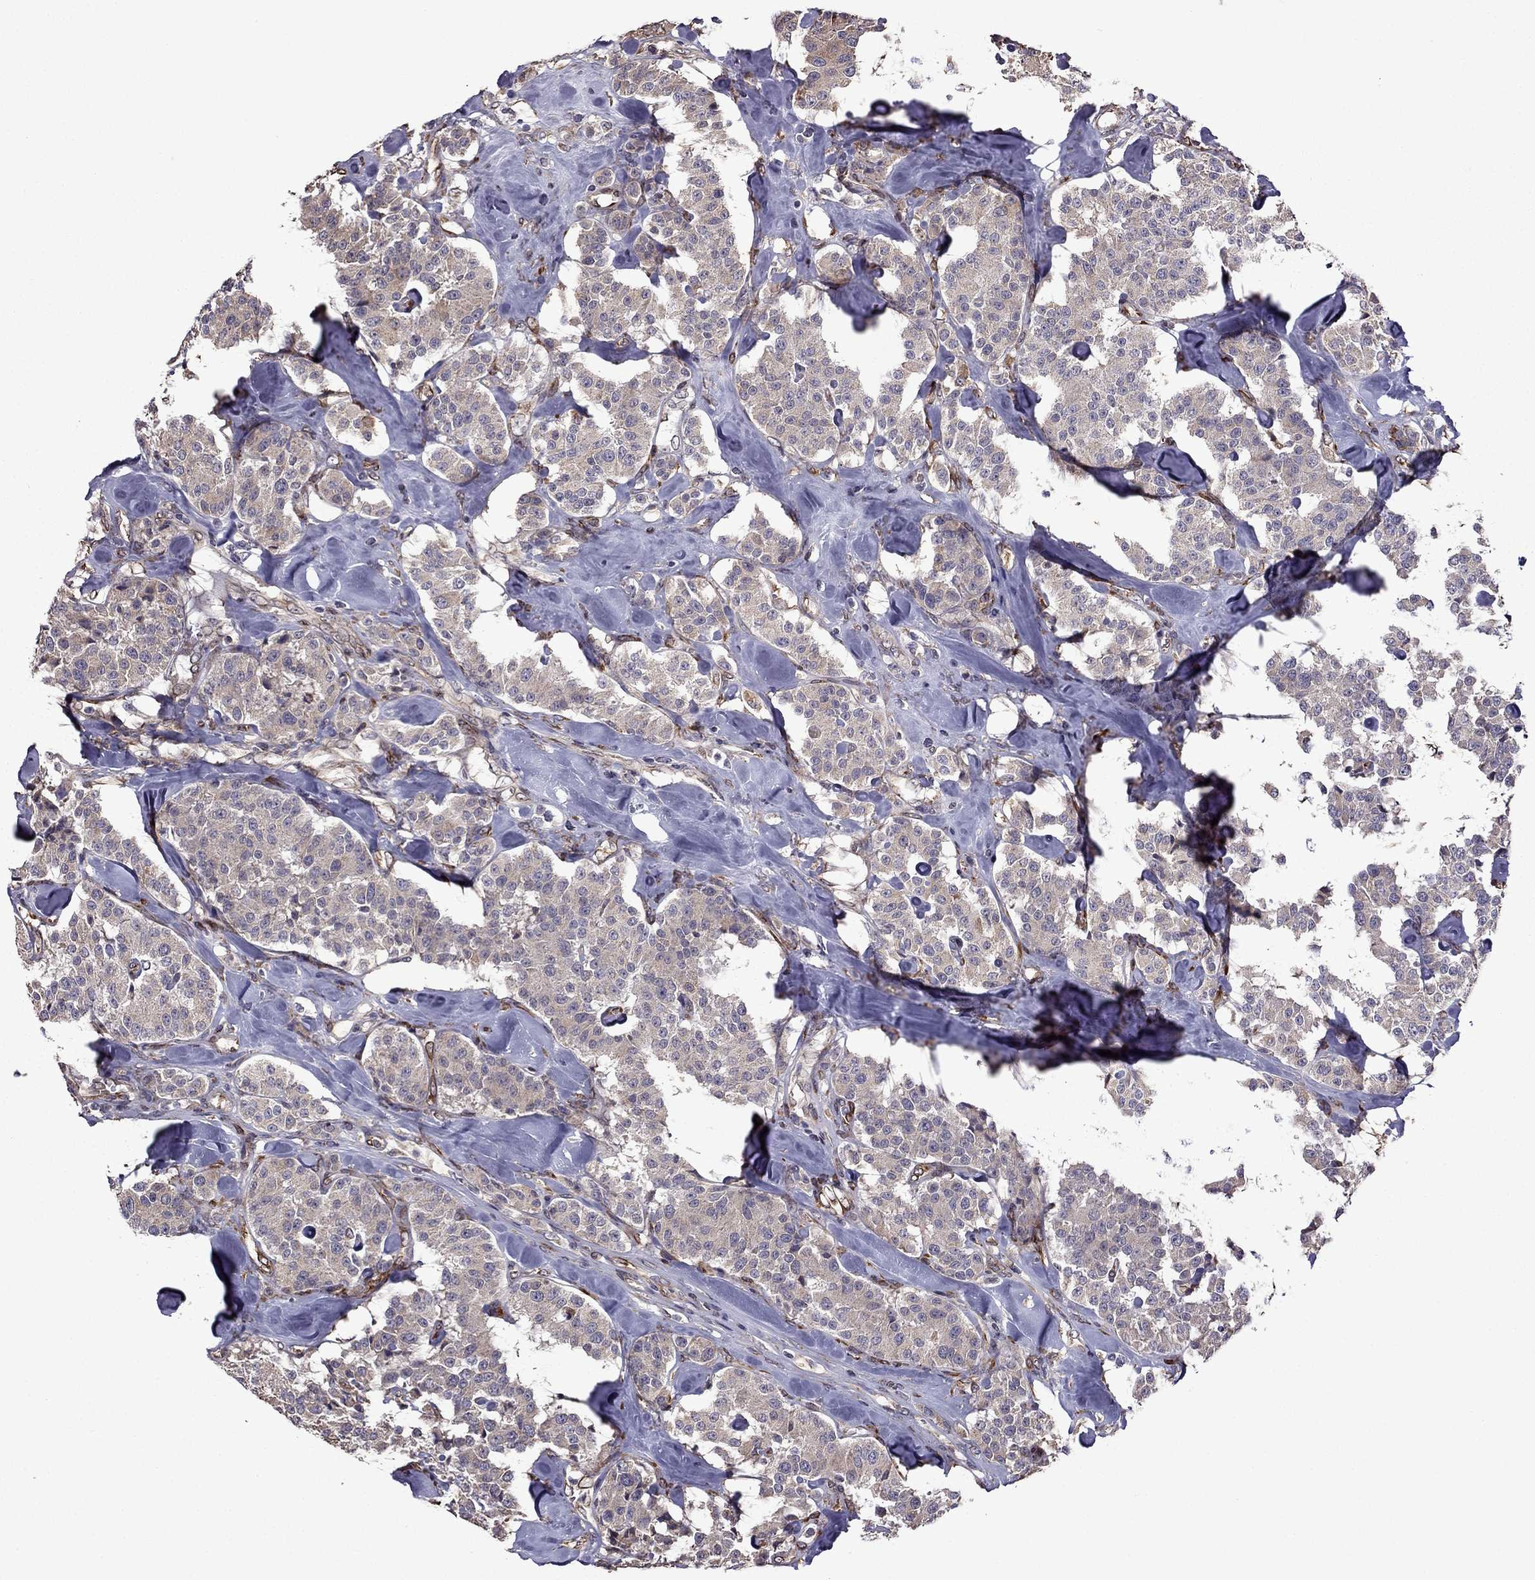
{"staining": {"intensity": "negative", "quantity": "none", "location": "none"}, "tissue": "carcinoid", "cell_type": "Tumor cells", "image_type": "cancer", "snomed": [{"axis": "morphology", "description": "Carcinoid, malignant, NOS"}, {"axis": "topography", "description": "Pancreas"}], "caption": "IHC photomicrograph of human carcinoid (malignant) stained for a protein (brown), which demonstrates no staining in tumor cells. (Stains: DAB IHC with hematoxylin counter stain, Microscopy: brightfield microscopy at high magnification).", "gene": "IKBIP", "patient": {"sex": "male", "age": 41}}